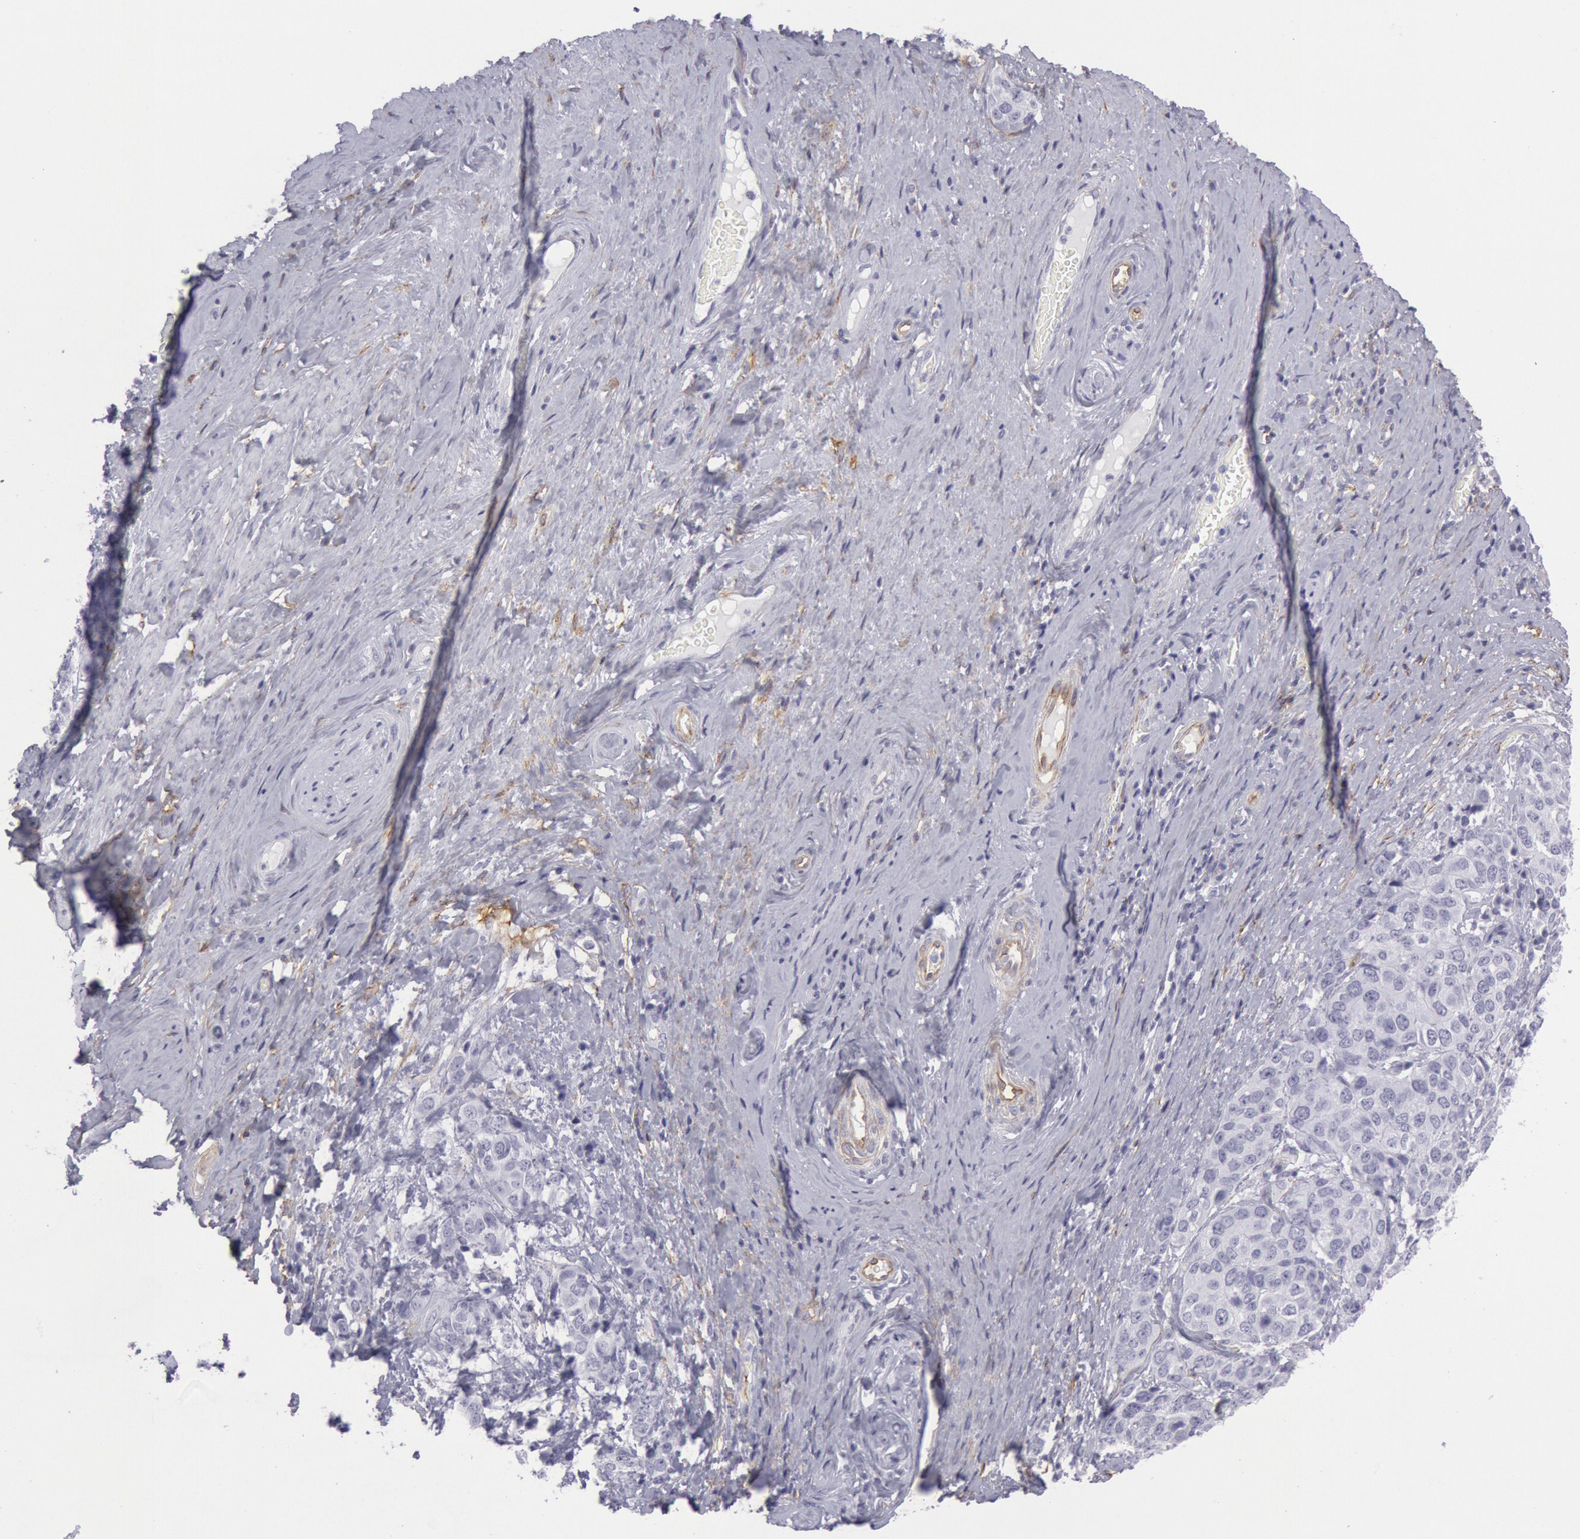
{"staining": {"intensity": "negative", "quantity": "none", "location": "none"}, "tissue": "cervical cancer", "cell_type": "Tumor cells", "image_type": "cancer", "snomed": [{"axis": "morphology", "description": "Squamous cell carcinoma, NOS"}, {"axis": "topography", "description": "Cervix"}], "caption": "A high-resolution photomicrograph shows immunohistochemistry staining of squamous cell carcinoma (cervical), which demonstrates no significant expression in tumor cells.", "gene": "CDH13", "patient": {"sex": "female", "age": 54}}